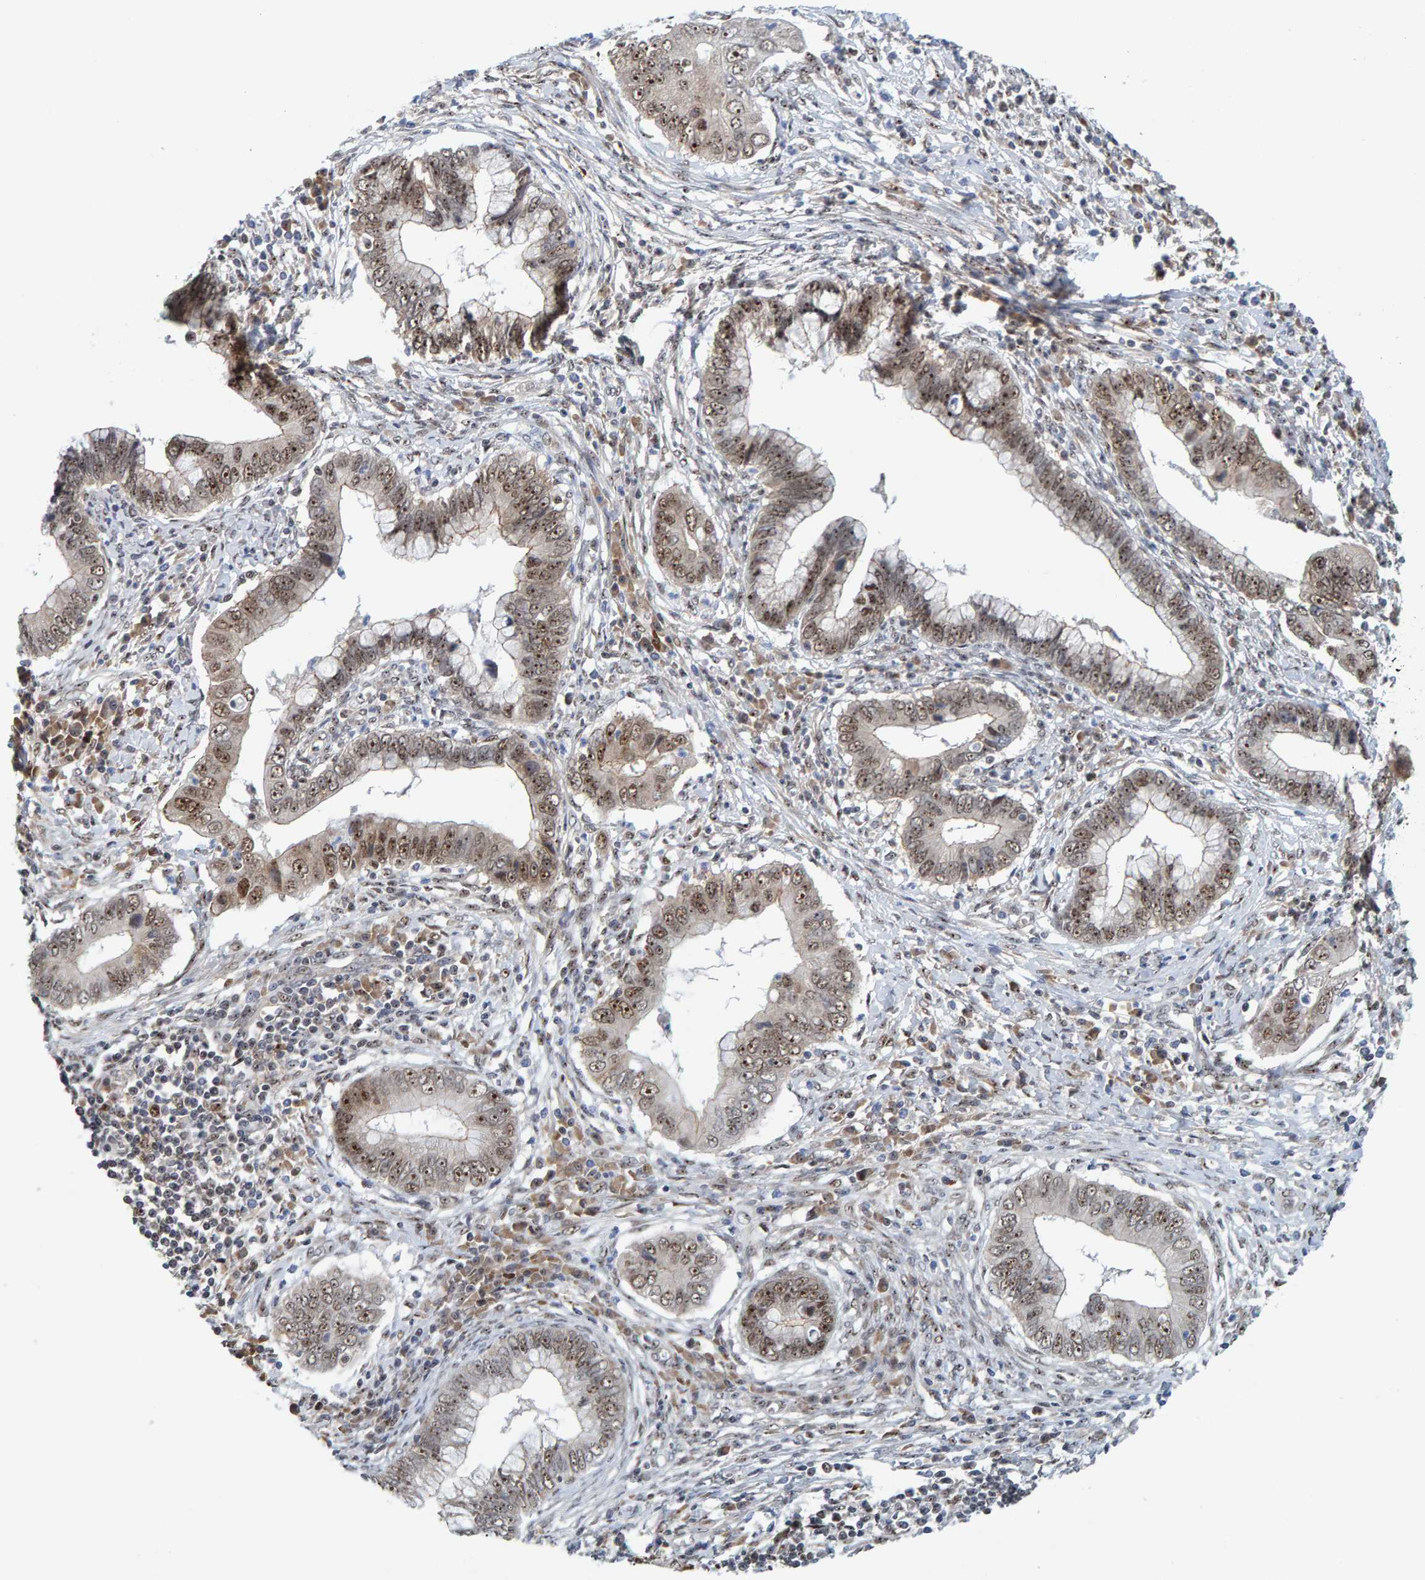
{"staining": {"intensity": "moderate", "quantity": ">75%", "location": "nuclear"}, "tissue": "cervical cancer", "cell_type": "Tumor cells", "image_type": "cancer", "snomed": [{"axis": "morphology", "description": "Adenocarcinoma, NOS"}, {"axis": "topography", "description": "Cervix"}], "caption": "About >75% of tumor cells in human adenocarcinoma (cervical) exhibit moderate nuclear protein positivity as visualized by brown immunohistochemical staining.", "gene": "POLR1E", "patient": {"sex": "female", "age": 44}}